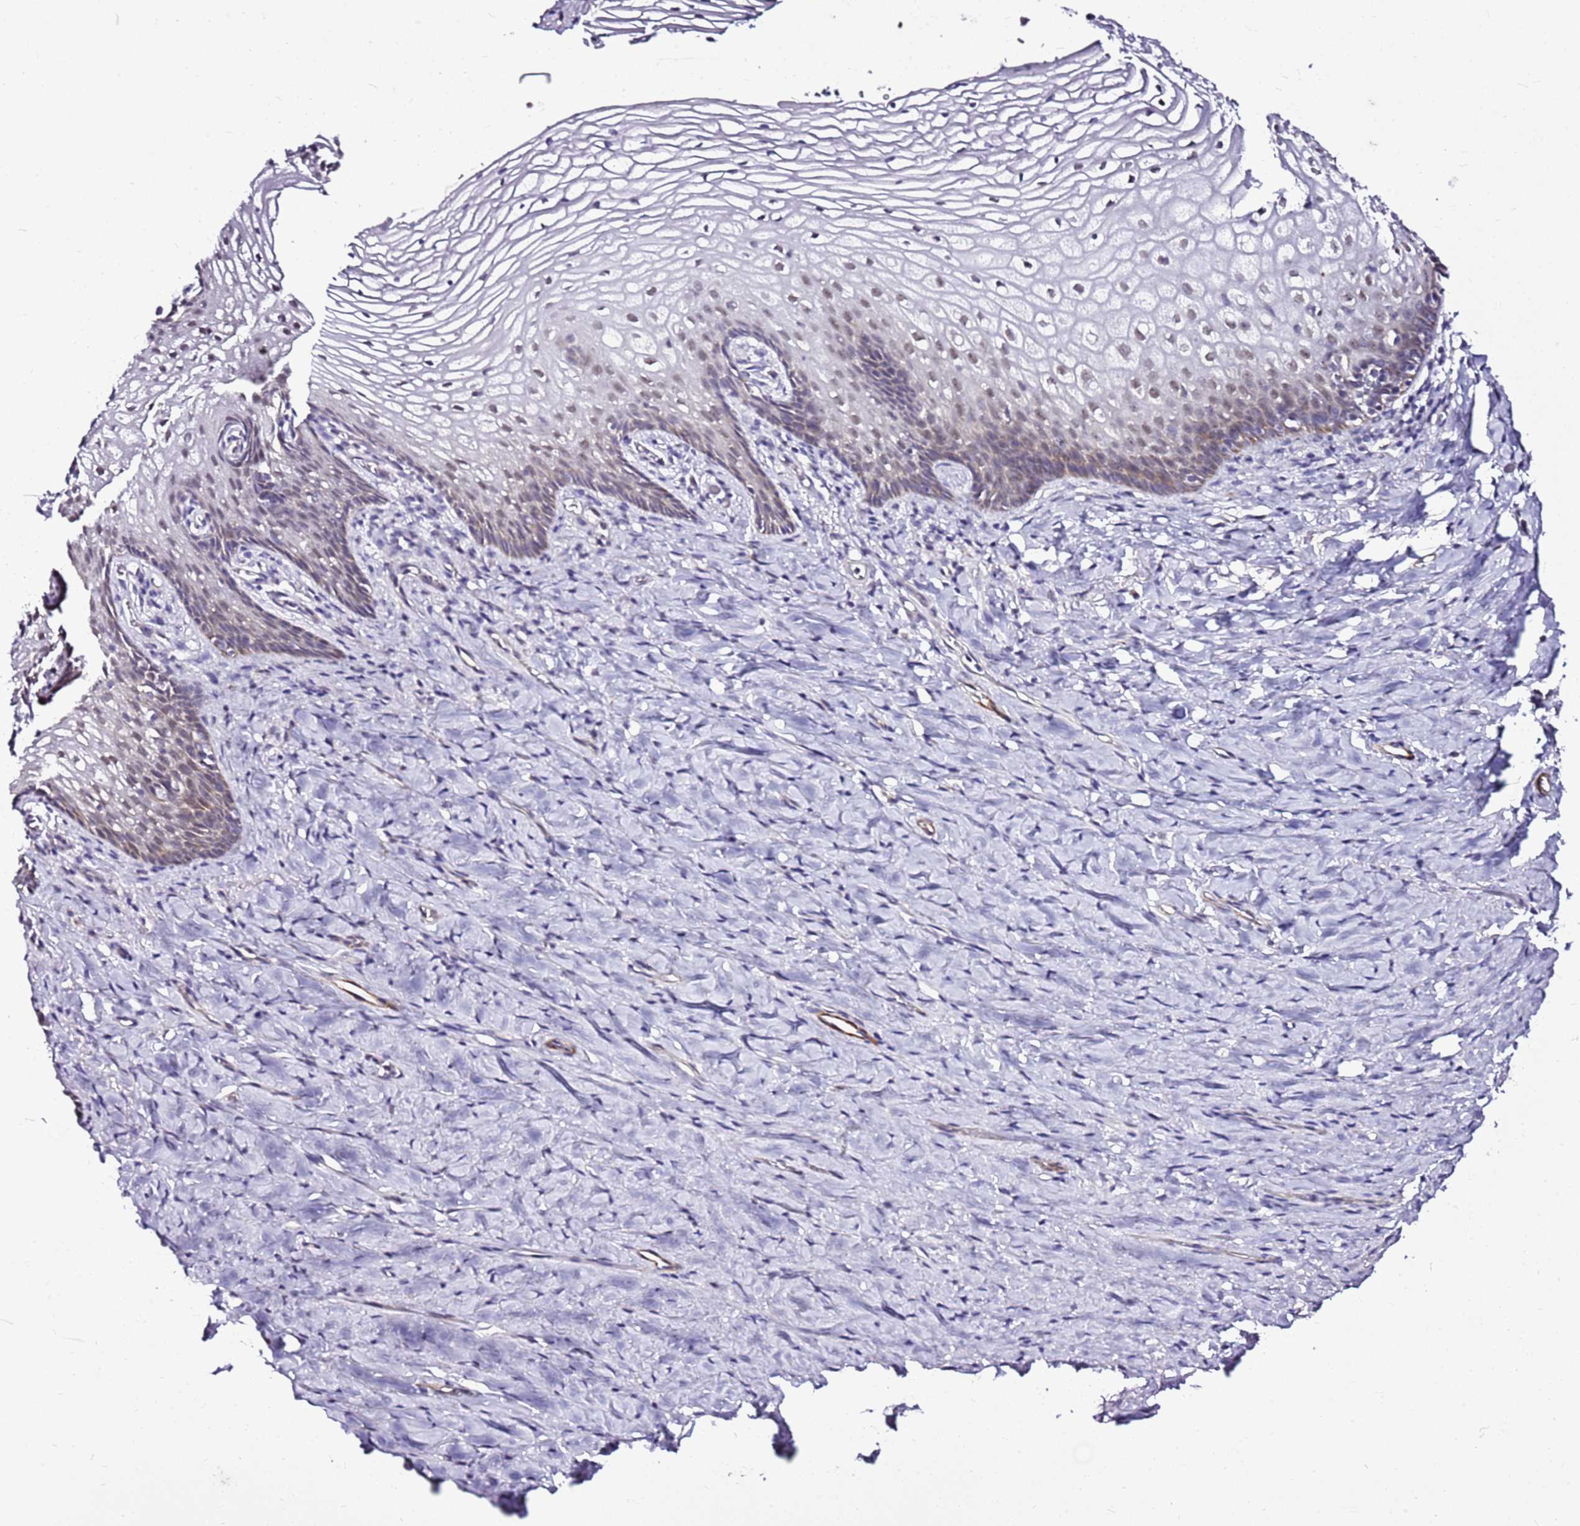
{"staining": {"intensity": "weak", "quantity": "25%-75%", "location": "cytoplasmic/membranous,nuclear"}, "tissue": "vagina", "cell_type": "Squamous epithelial cells", "image_type": "normal", "snomed": [{"axis": "morphology", "description": "Normal tissue, NOS"}, {"axis": "topography", "description": "Vagina"}], "caption": "IHC (DAB (3,3'-diaminobenzidine)) staining of benign vagina displays weak cytoplasmic/membranous,nuclear protein positivity in about 25%-75% of squamous epithelial cells.", "gene": "SMIM4", "patient": {"sex": "female", "age": 60}}